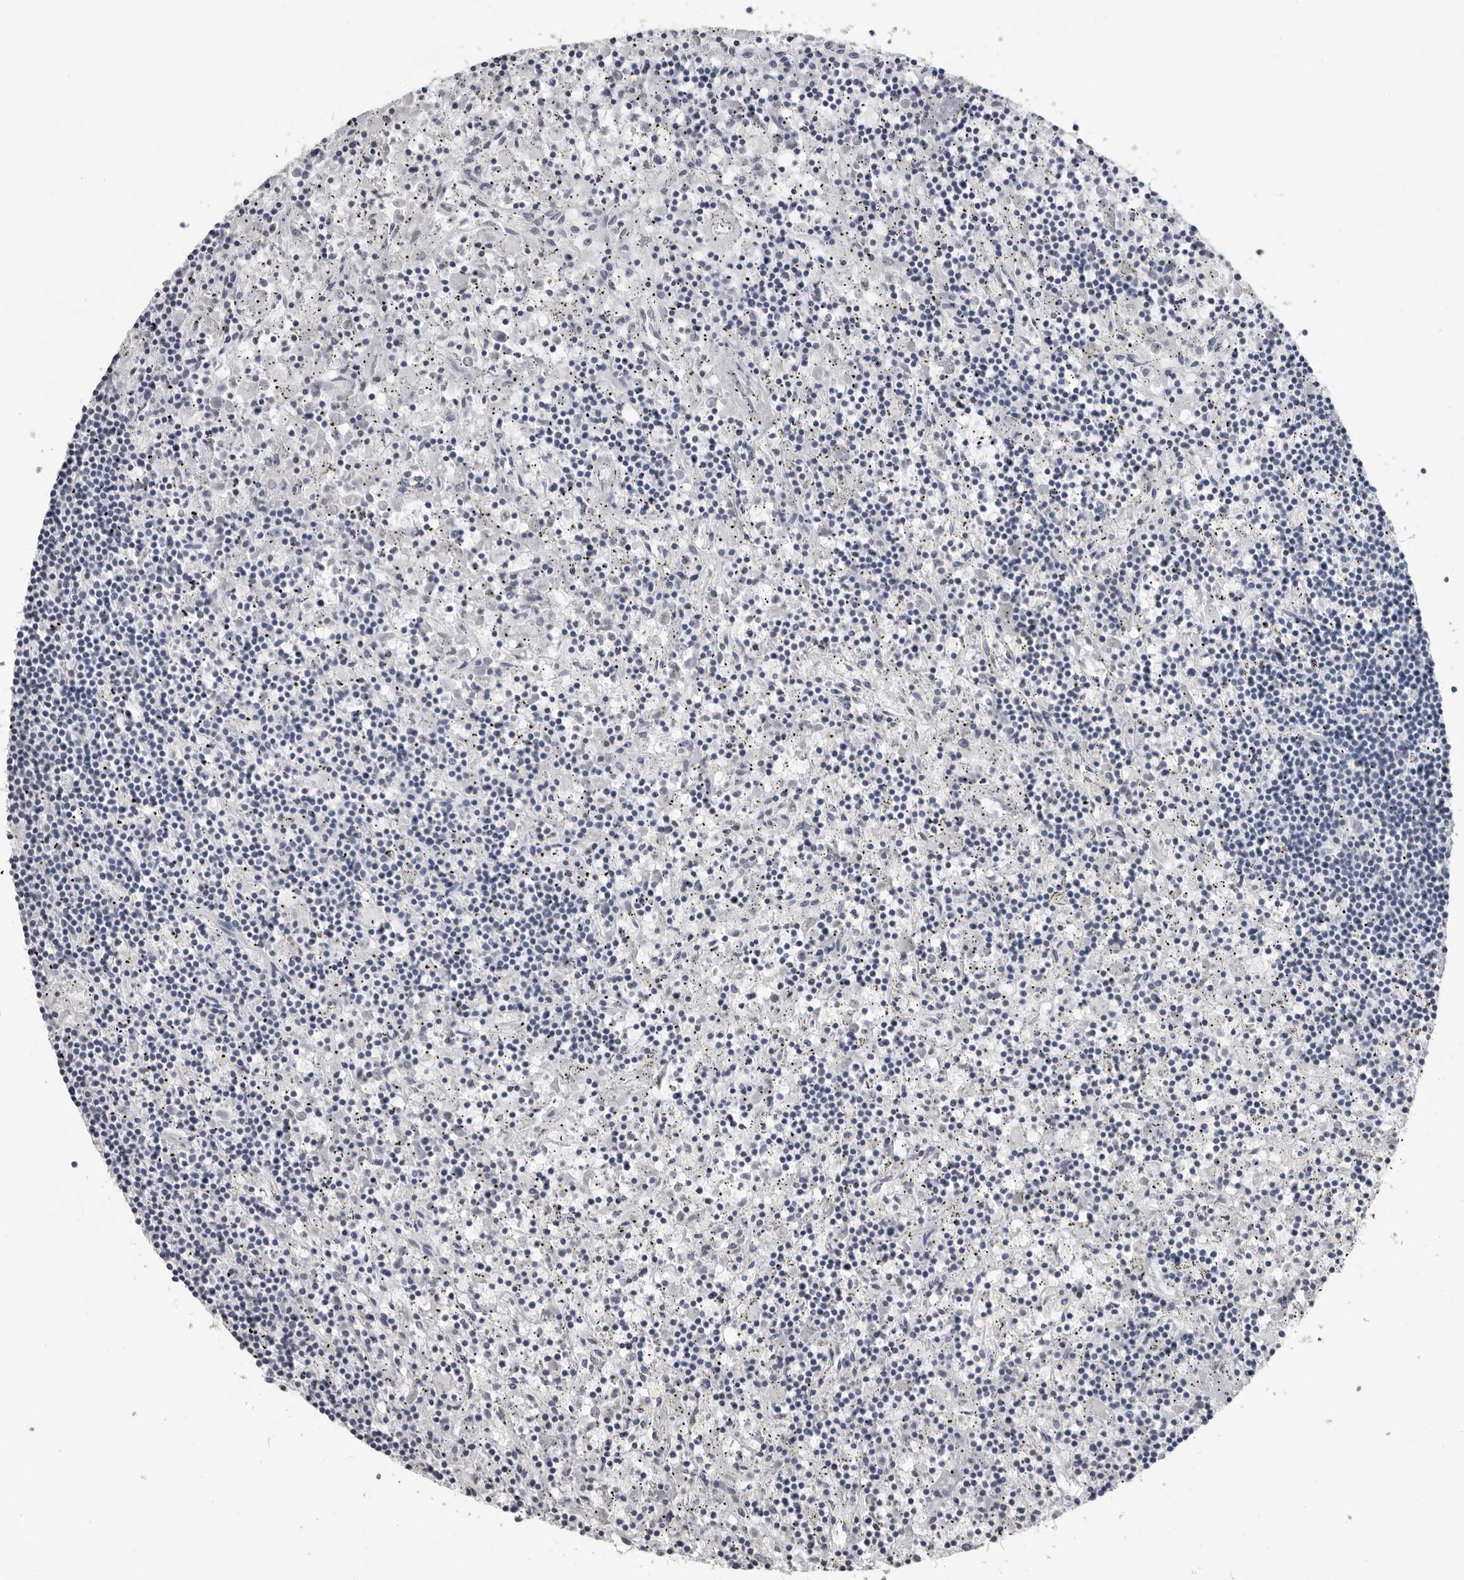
{"staining": {"intensity": "negative", "quantity": "none", "location": "none"}, "tissue": "lymphoma", "cell_type": "Tumor cells", "image_type": "cancer", "snomed": [{"axis": "morphology", "description": "Malignant lymphoma, non-Hodgkin's type, Low grade"}, {"axis": "topography", "description": "Spleen"}], "caption": "Human lymphoma stained for a protein using immunohistochemistry (IHC) shows no expression in tumor cells.", "gene": "HEPACAM", "patient": {"sex": "male", "age": 76}}